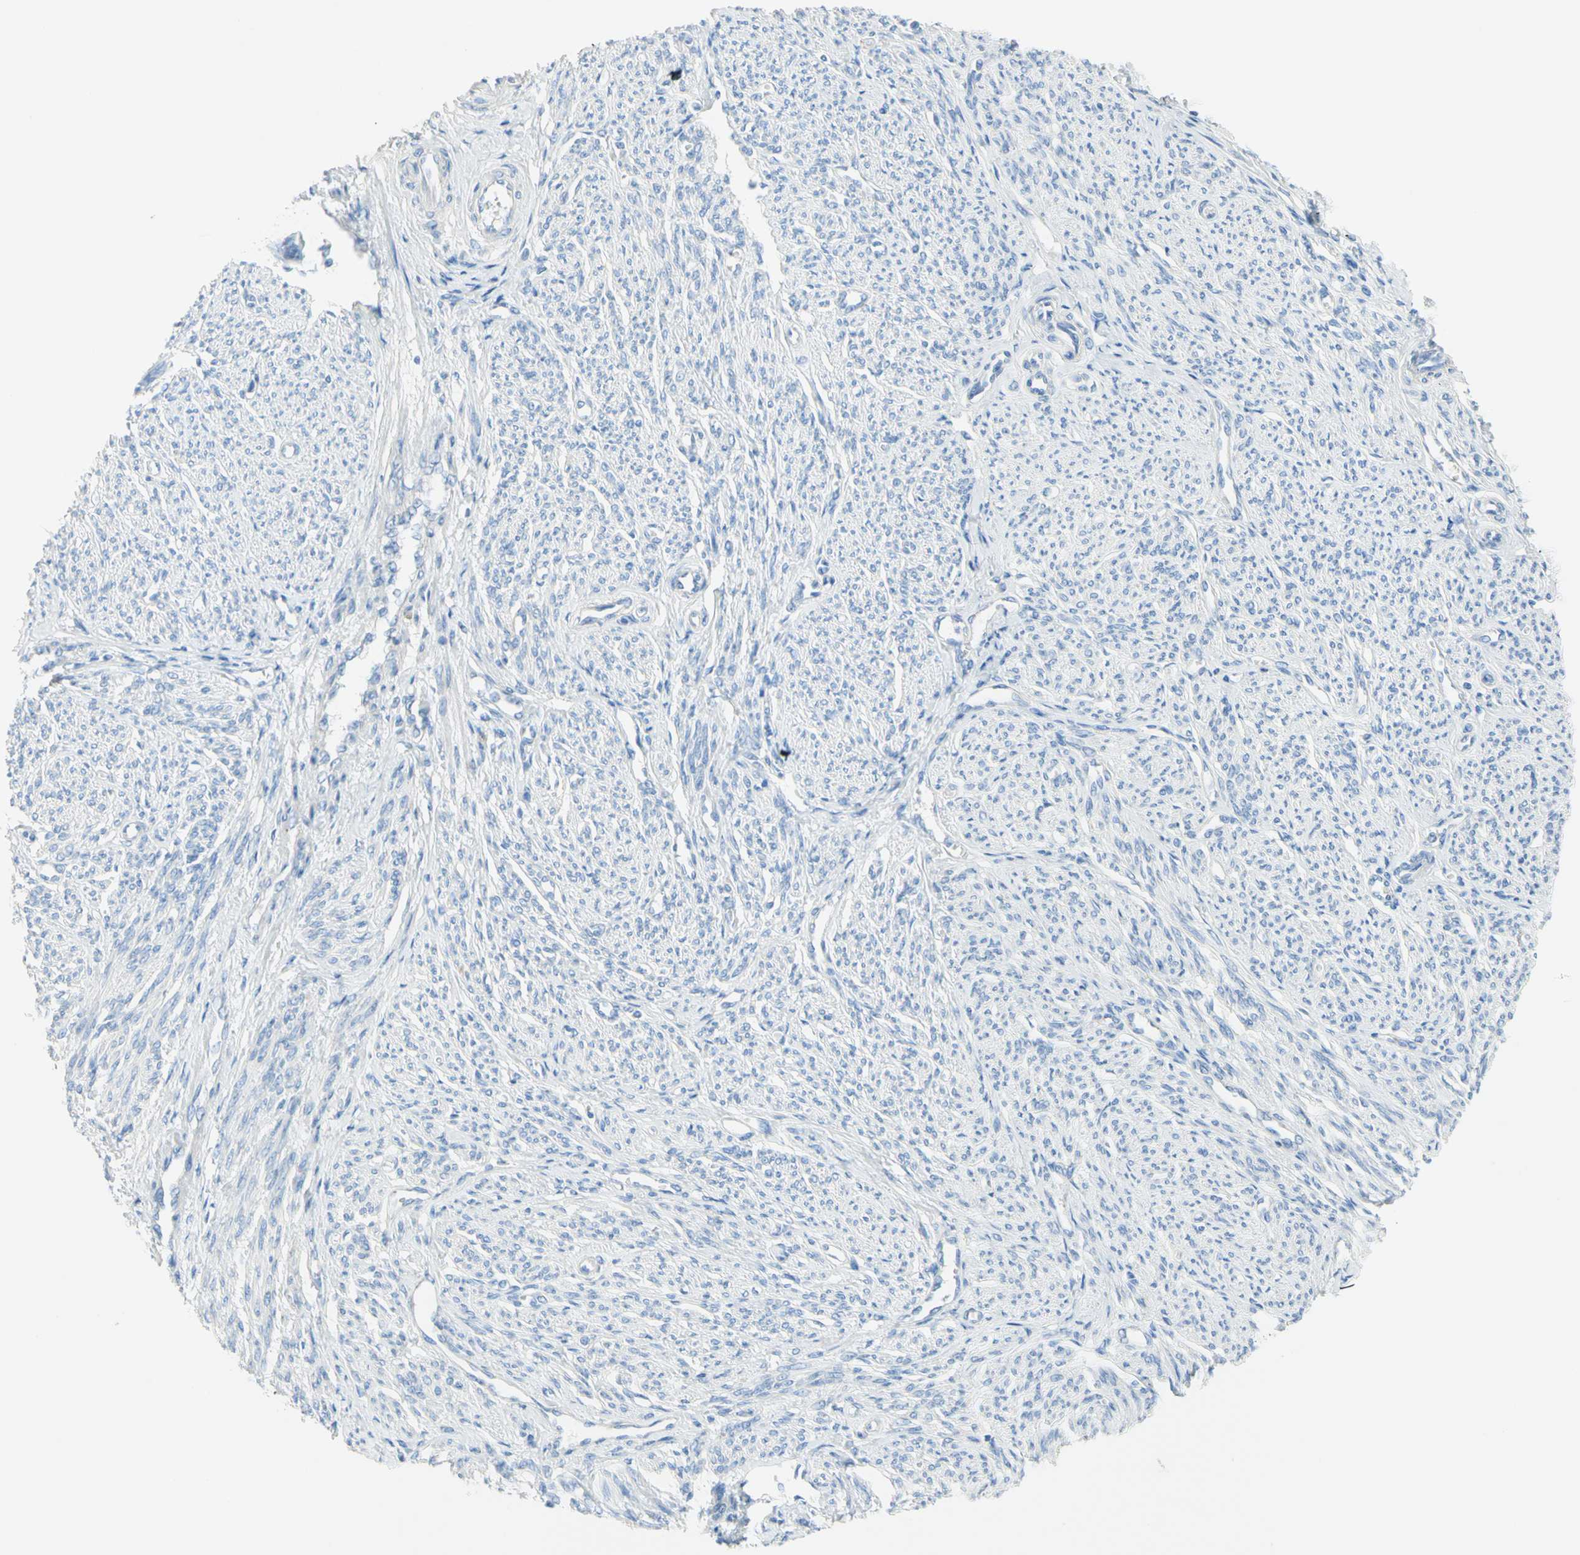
{"staining": {"intensity": "negative", "quantity": "none", "location": "none"}, "tissue": "smooth muscle", "cell_type": "Smooth muscle cells", "image_type": "normal", "snomed": [{"axis": "morphology", "description": "Normal tissue, NOS"}, {"axis": "topography", "description": "Smooth muscle"}], "caption": "Protein analysis of unremarkable smooth muscle reveals no significant positivity in smooth muscle cells. (Brightfield microscopy of DAB (3,3'-diaminobenzidine) immunohistochemistry at high magnification).", "gene": "MFF", "patient": {"sex": "female", "age": 65}}